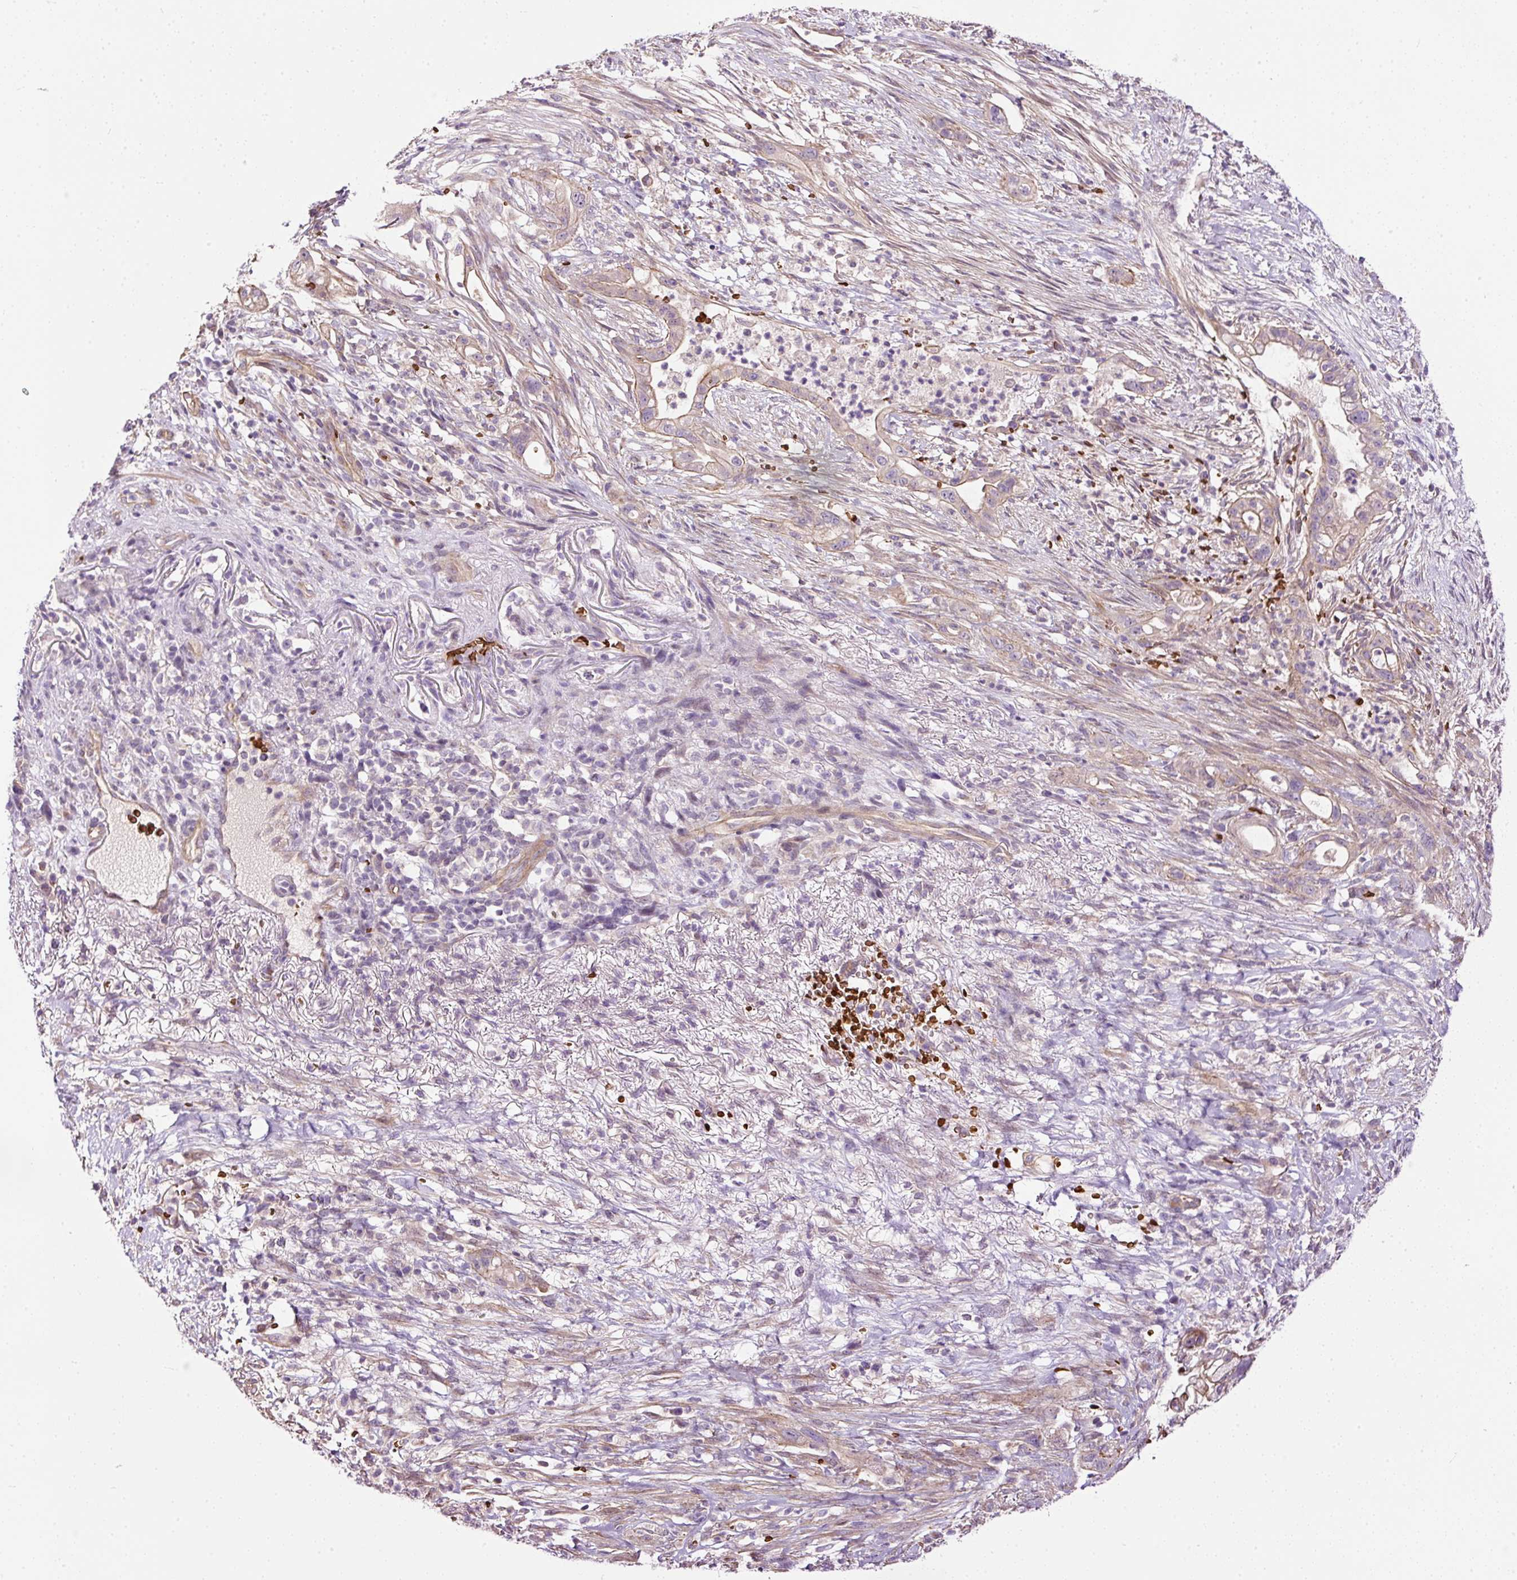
{"staining": {"intensity": "moderate", "quantity": ">75%", "location": "cytoplasmic/membranous"}, "tissue": "pancreatic cancer", "cell_type": "Tumor cells", "image_type": "cancer", "snomed": [{"axis": "morphology", "description": "Adenocarcinoma, NOS"}, {"axis": "topography", "description": "Pancreas"}], "caption": "This histopathology image displays immunohistochemistry staining of human adenocarcinoma (pancreatic), with medium moderate cytoplasmic/membranous expression in approximately >75% of tumor cells.", "gene": "USHBP1", "patient": {"sex": "male", "age": 44}}